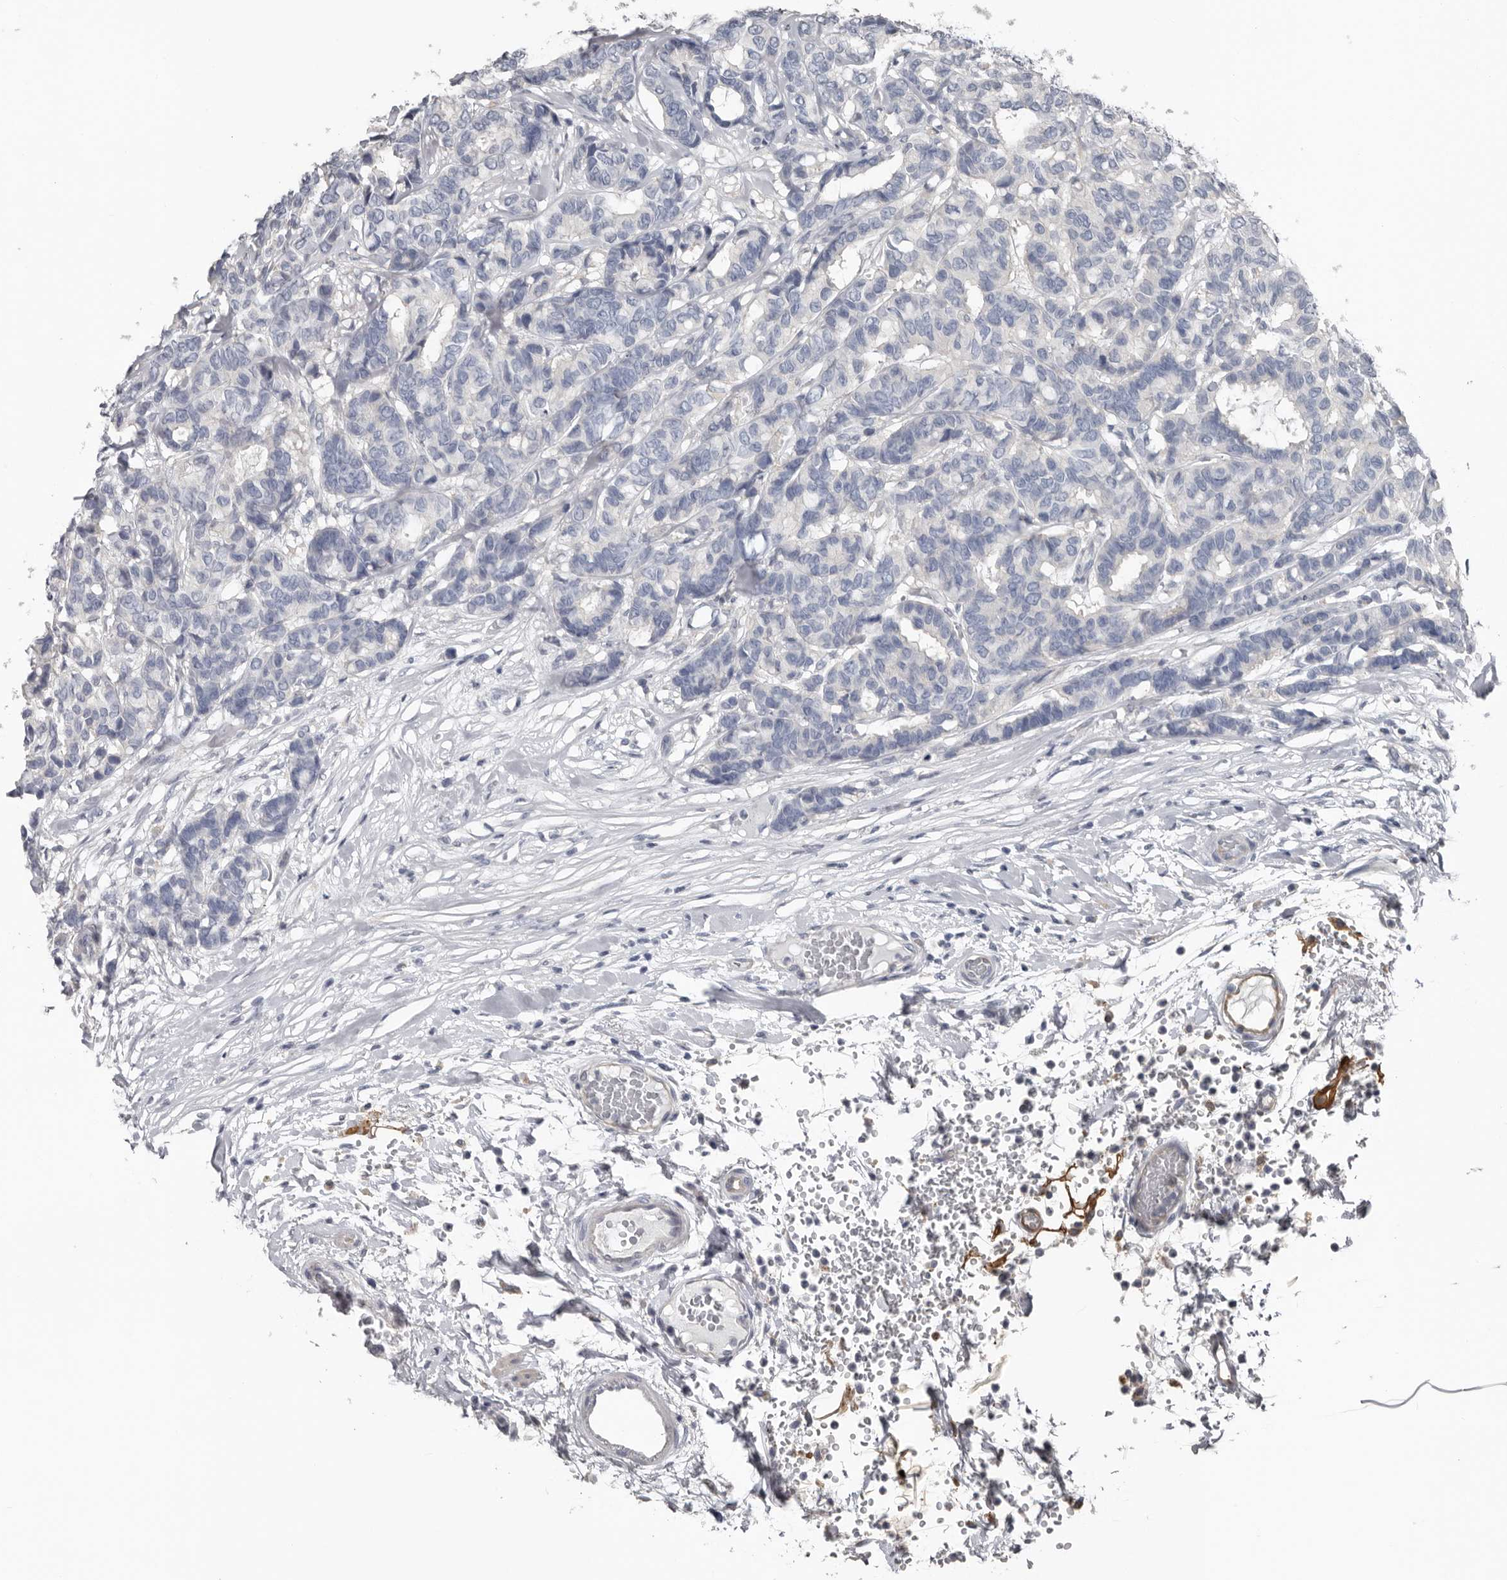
{"staining": {"intensity": "negative", "quantity": "none", "location": "none"}, "tissue": "breast cancer", "cell_type": "Tumor cells", "image_type": "cancer", "snomed": [{"axis": "morphology", "description": "Duct carcinoma"}, {"axis": "topography", "description": "Breast"}], "caption": "The histopathology image displays no significant positivity in tumor cells of breast intraductal carcinoma. Nuclei are stained in blue.", "gene": "FABP7", "patient": {"sex": "female", "age": 87}}